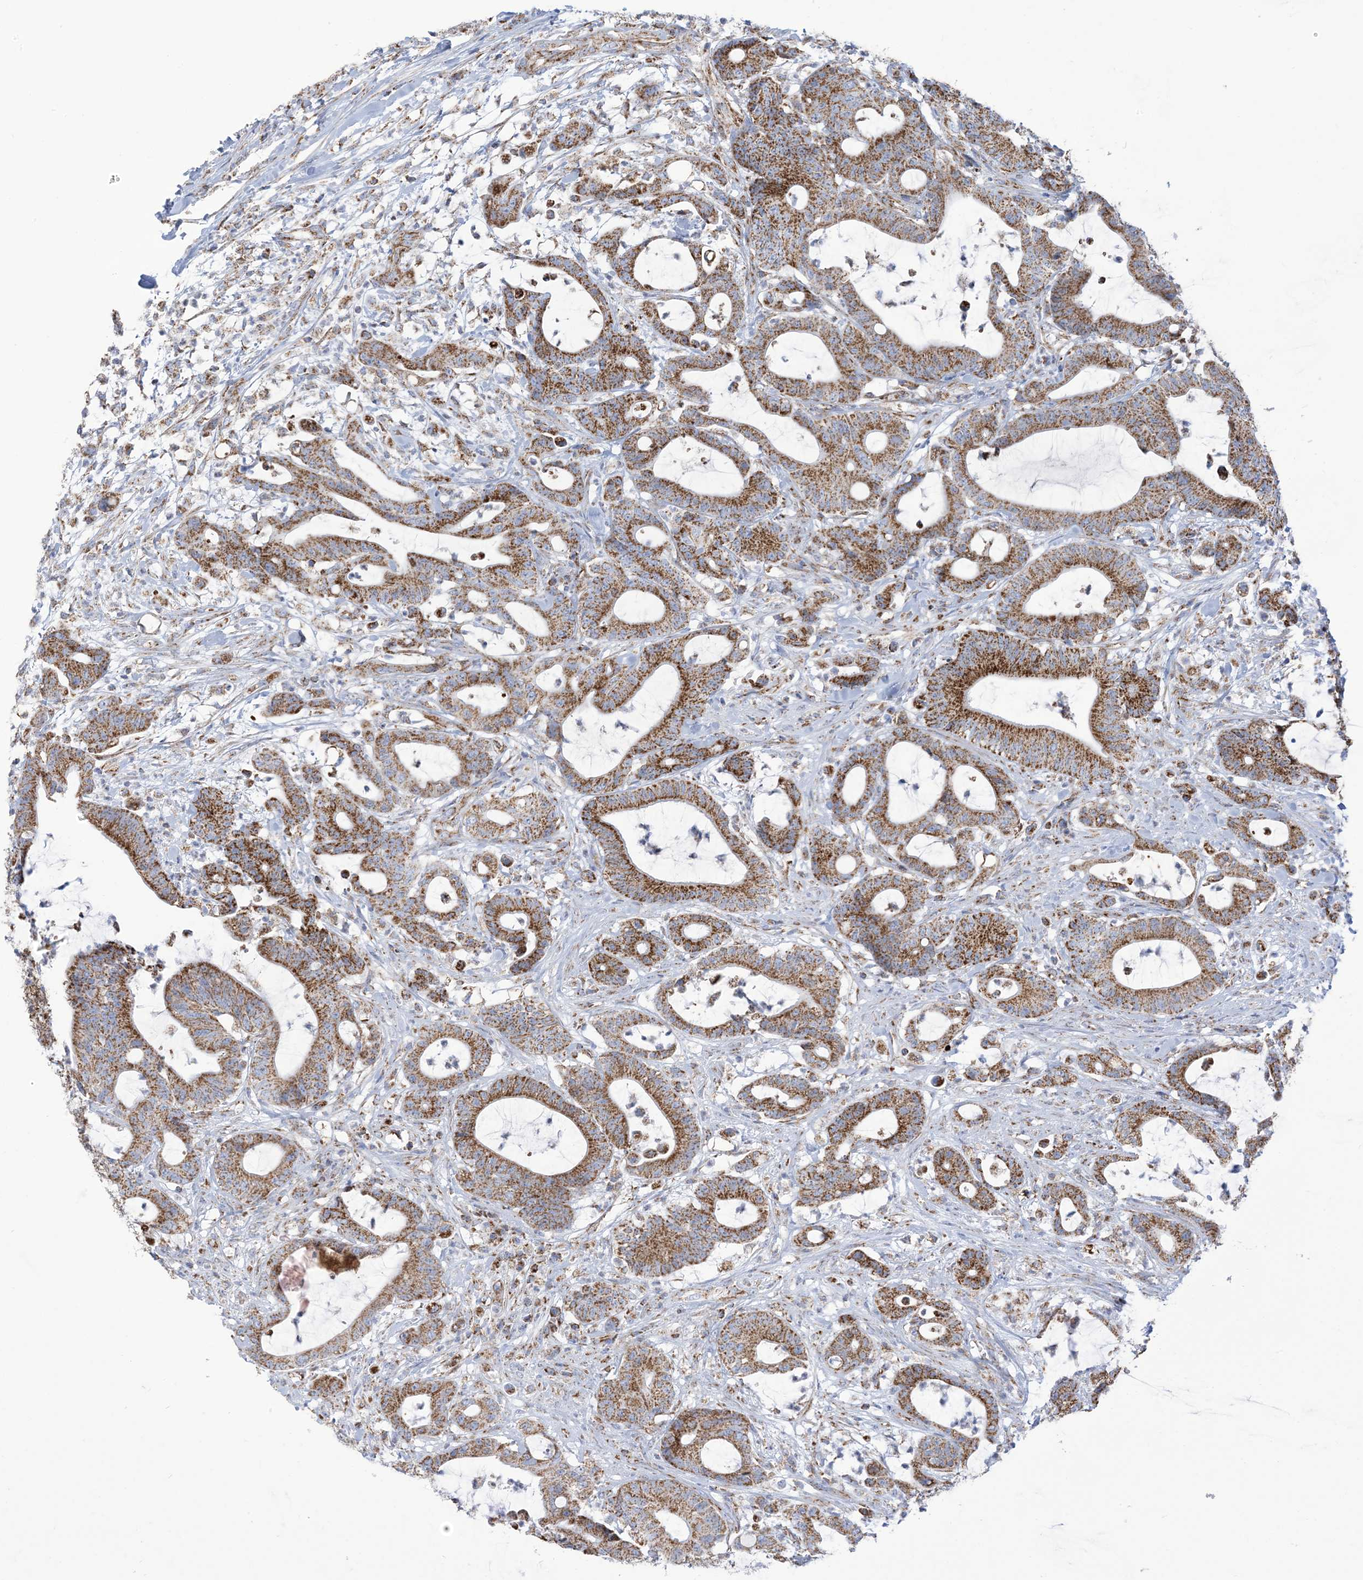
{"staining": {"intensity": "moderate", "quantity": ">75%", "location": "cytoplasmic/membranous"}, "tissue": "colorectal cancer", "cell_type": "Tumor cells", "image_type": "cancer", "snomed": [{"axis": "morphology", "description": "Adenocarcinoma, NOS"}, {"axis": "topography", "description": "Colon"}], "caption": "Moderate cytoplasmic/membranous expression is identified in about >75% of tumor cells in adenocarcinoma (colorectal).", "gene": "SAMM50", "patient": {"sex": "female", "age": 84}}